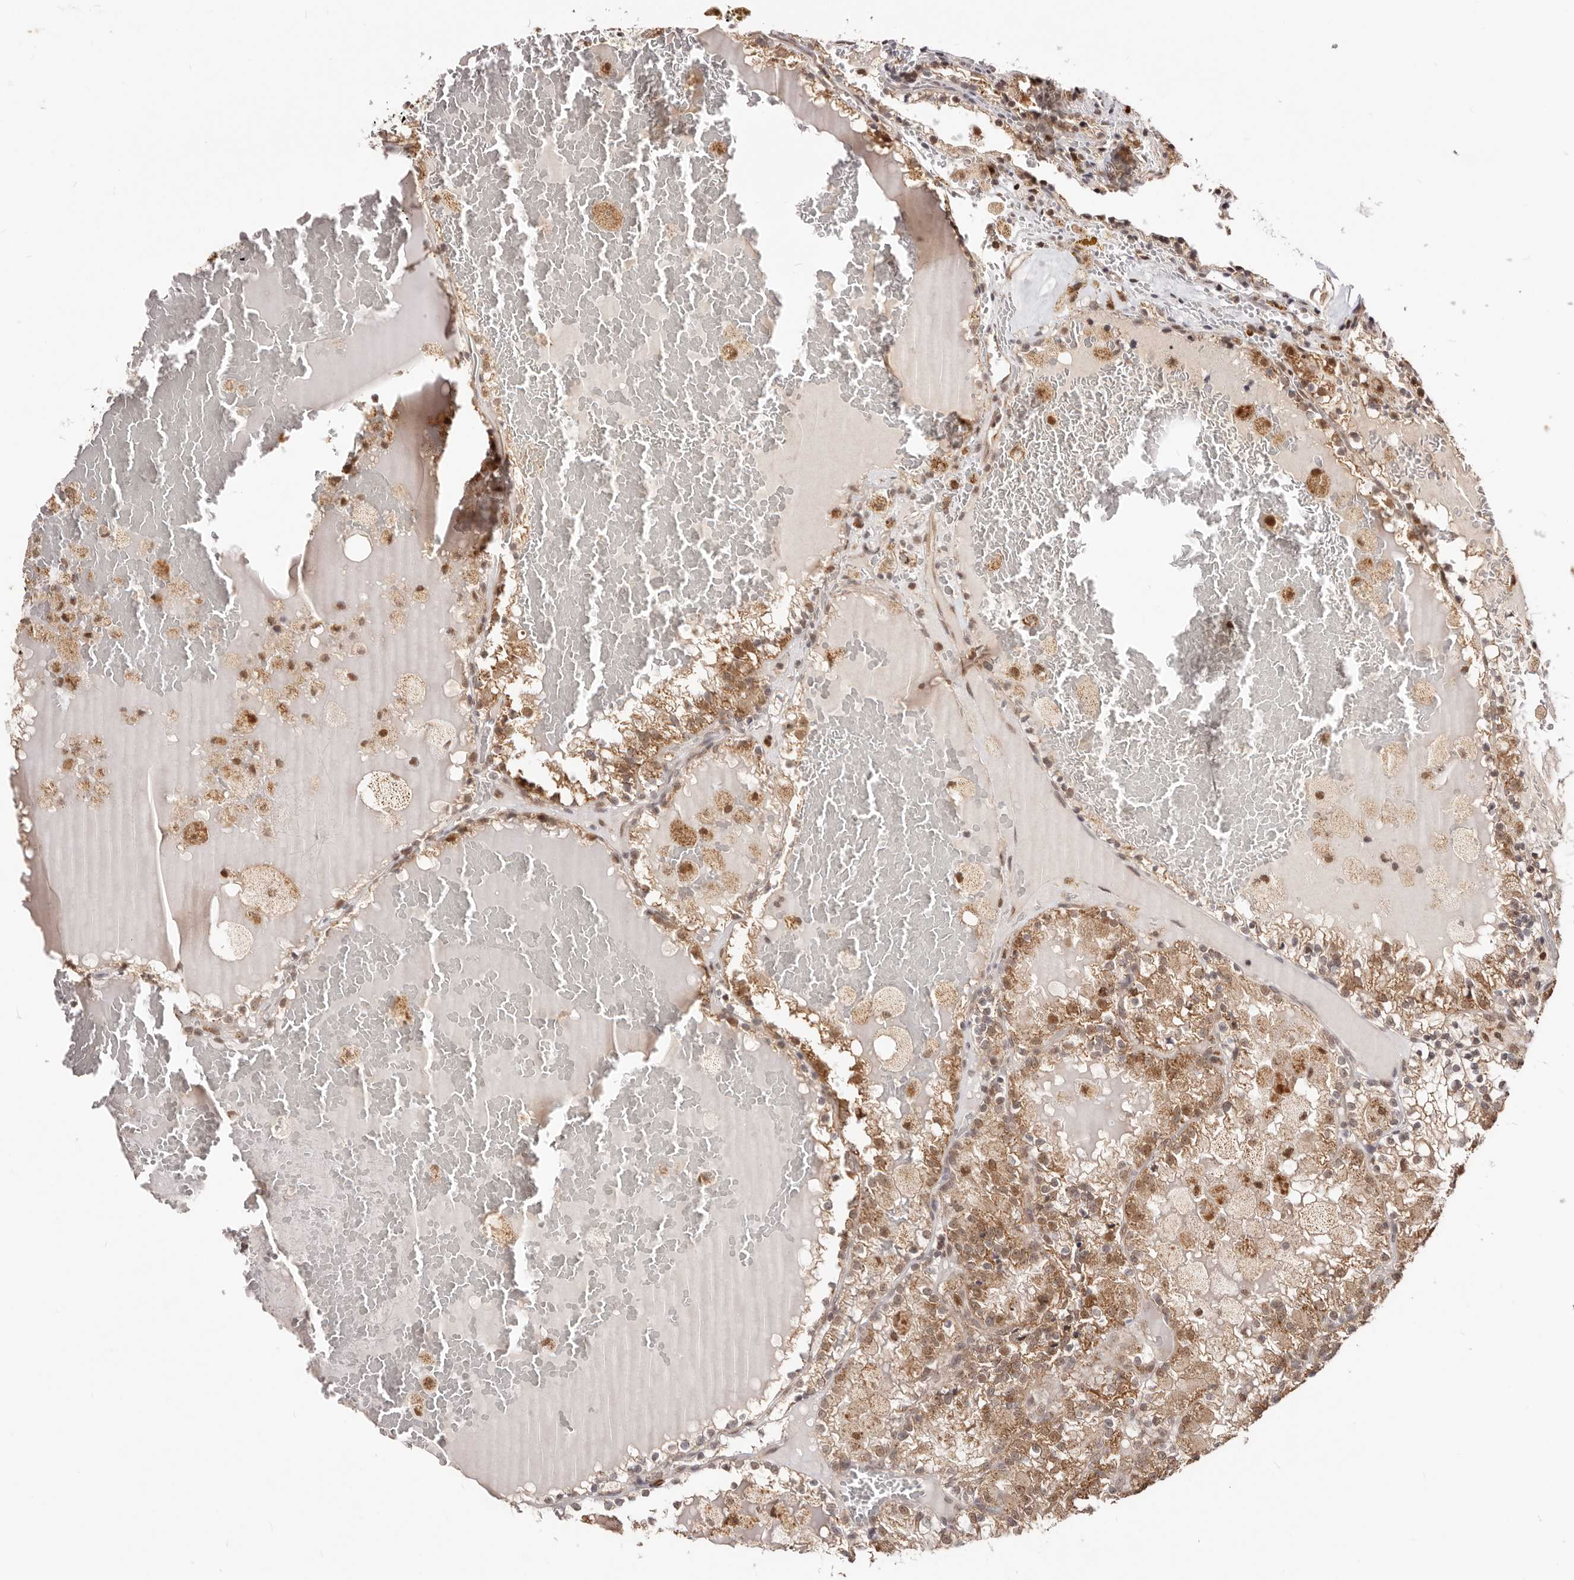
{"staining": {"intensity": "weak", "quantity": ">75%", "location": "cytoplasmic/membranous"}, "tissue": "renal cancer", "cell_type": "Tumor cells", "image_type": "cancer", "snomed": [{"axis": "morphology", "description": "Adenocarcinoma, NOS"}, {"axis": "topography", "description": "Kidney"}], "caption": "IHC of human renal cancer (adenocarcinoma) exhibits low levels of weak cytoplasmic/membranous staining in about >75% of tumor cells.", "gene": "SEC14L1", "patient": {"sex": "female", "age": 56}}